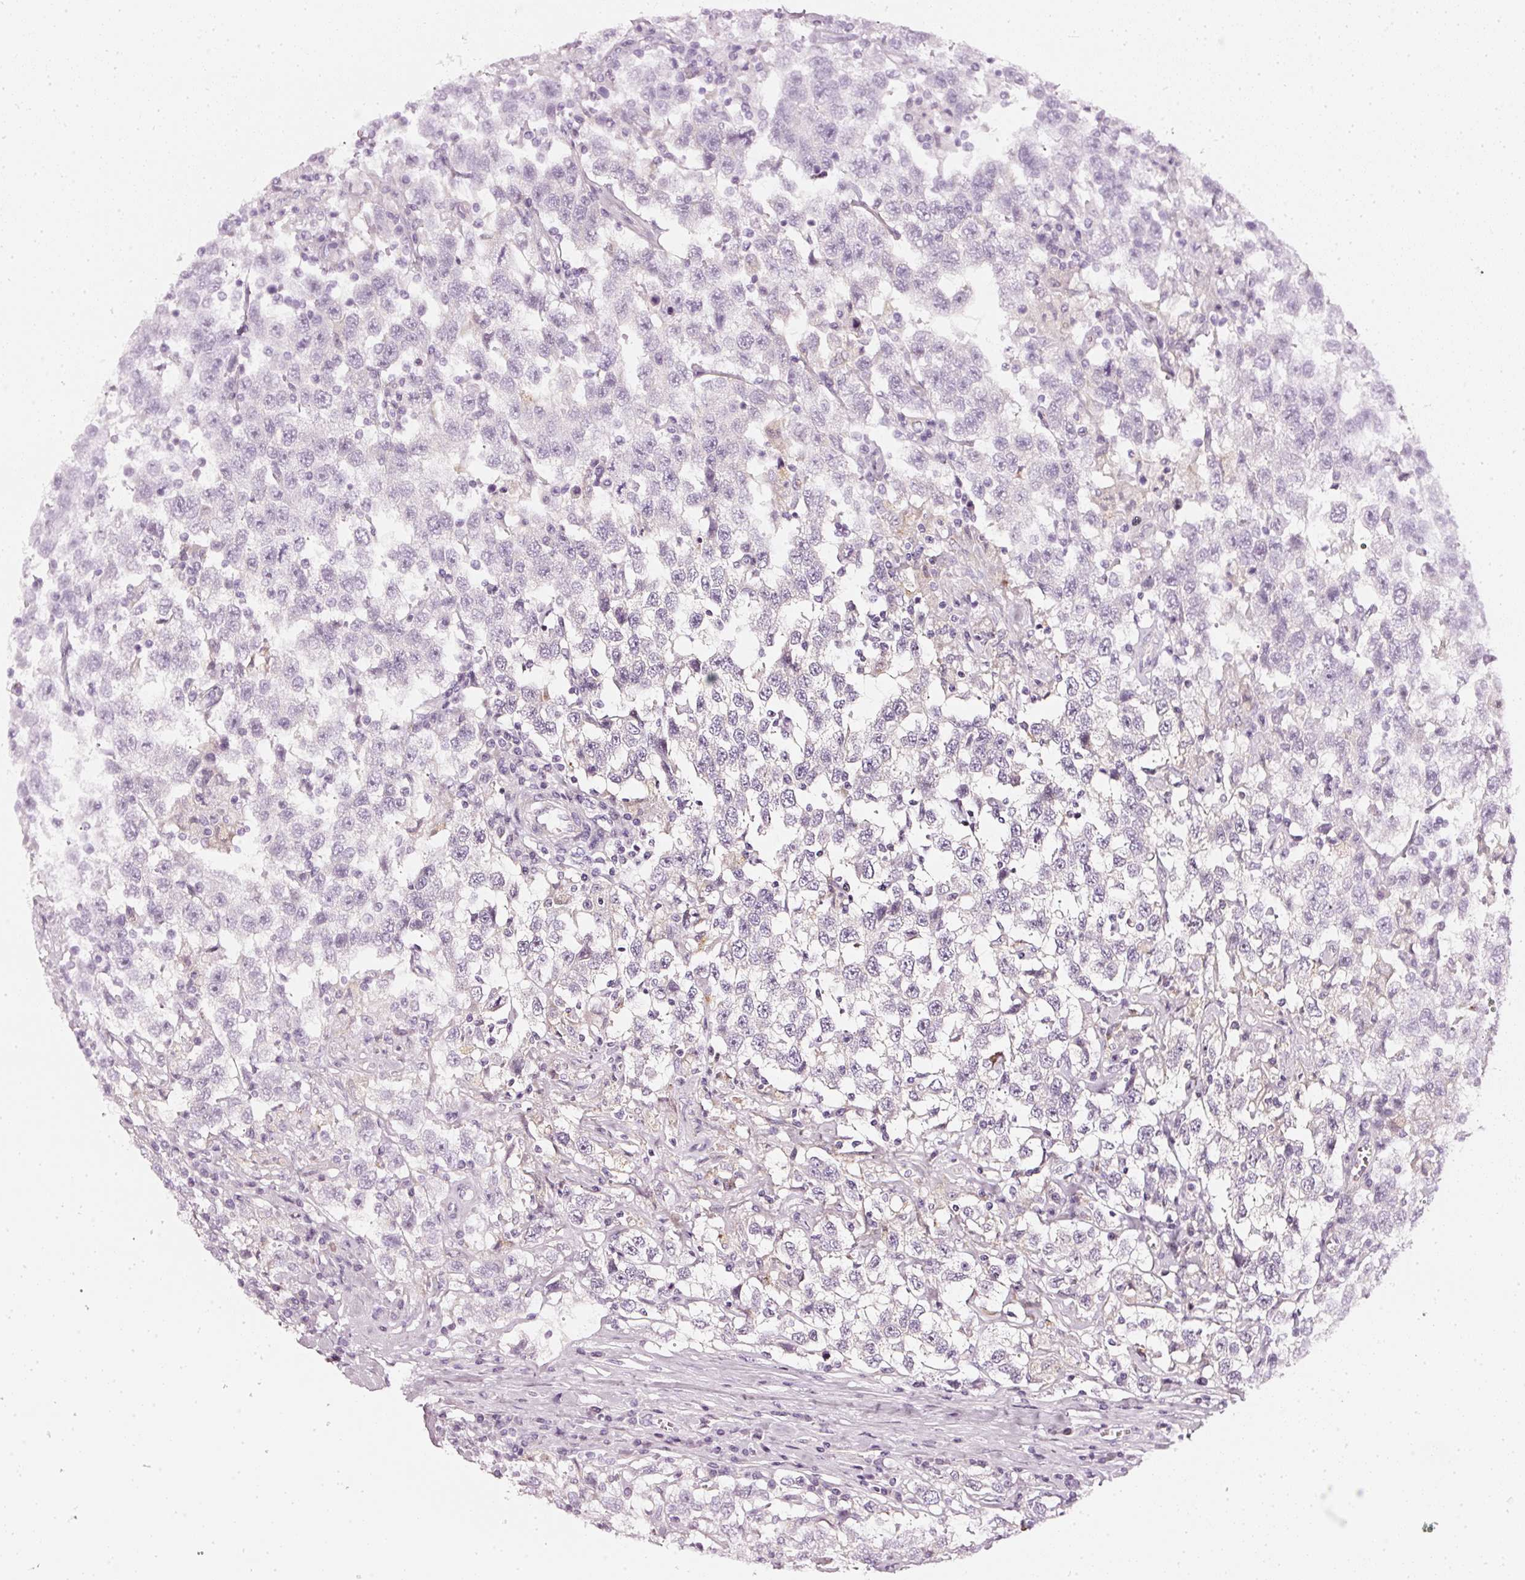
{"staining": {"intensity": "negative", "quantity": "none", "location": "none"}, "tissue": "testis cancer", "cell_type": "Tumor cells", "image_type": "cancer", "snomed": [{"axis": "morphology", "description": "Seminoma, NOS"}, {"axis": "topography", "description": "Testis"}], "caption": "There is no significant expression in tumor cells of testis cancer (seminoma).", "gene": "CNP", "patient": {"sex": "male", "age": 41}}